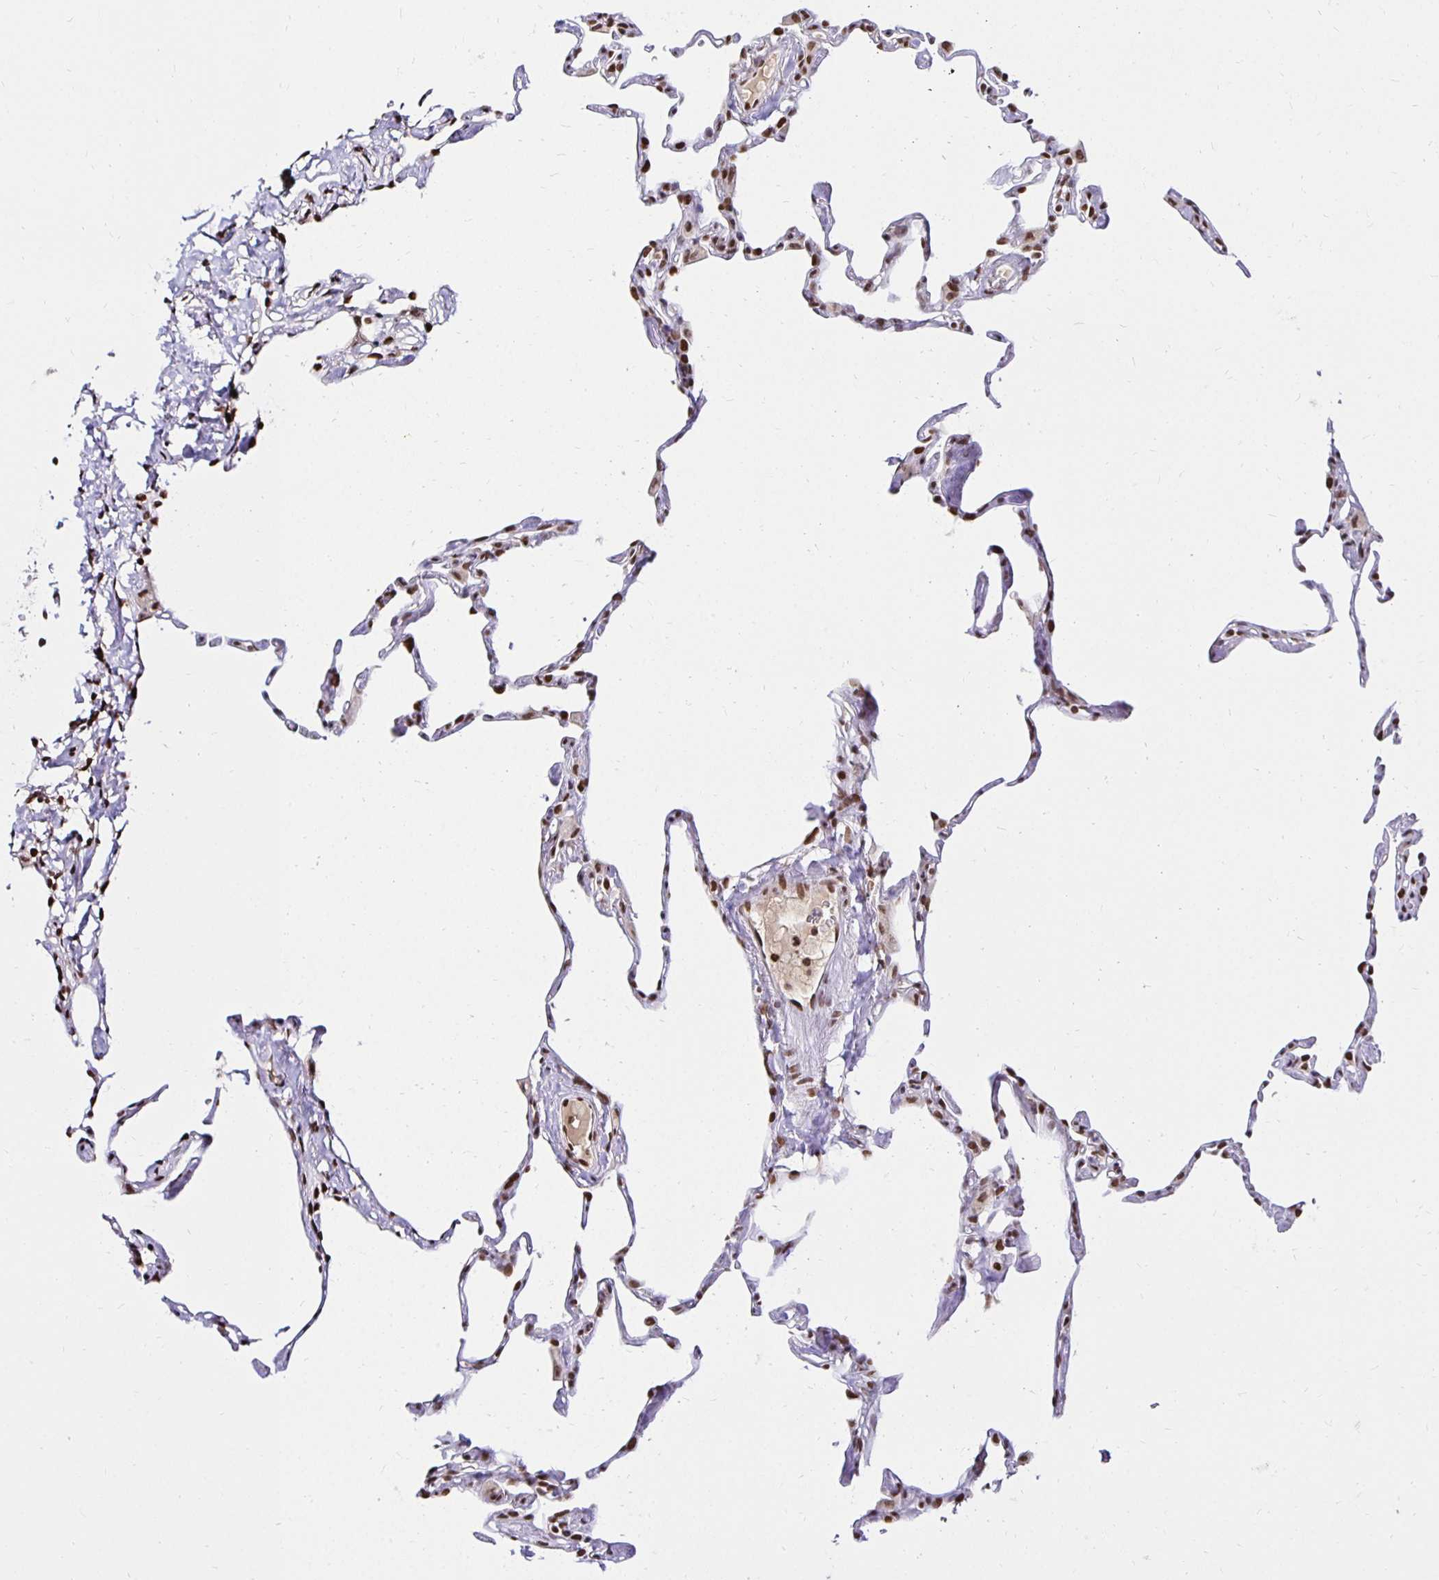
{"staining": {"intensity": "strong", "quantity": "25%-75%", "location": "nuclear"}, "tissue": "lung", "cell_type": "Alveolar cells", "image_type": "normal", "snomed": [{"axis": "morphology", "description": "Normal tissue, NOS"}, {"axis": "topography", "description": "Lung"}], "caption": "Protein expression analysis of unremarkable human lung reveals strong nuclear positivity in about 25%-75% of alveolar cells.", "gene": "ZNF579", "patient": {"sex": "male", "age": 65}}